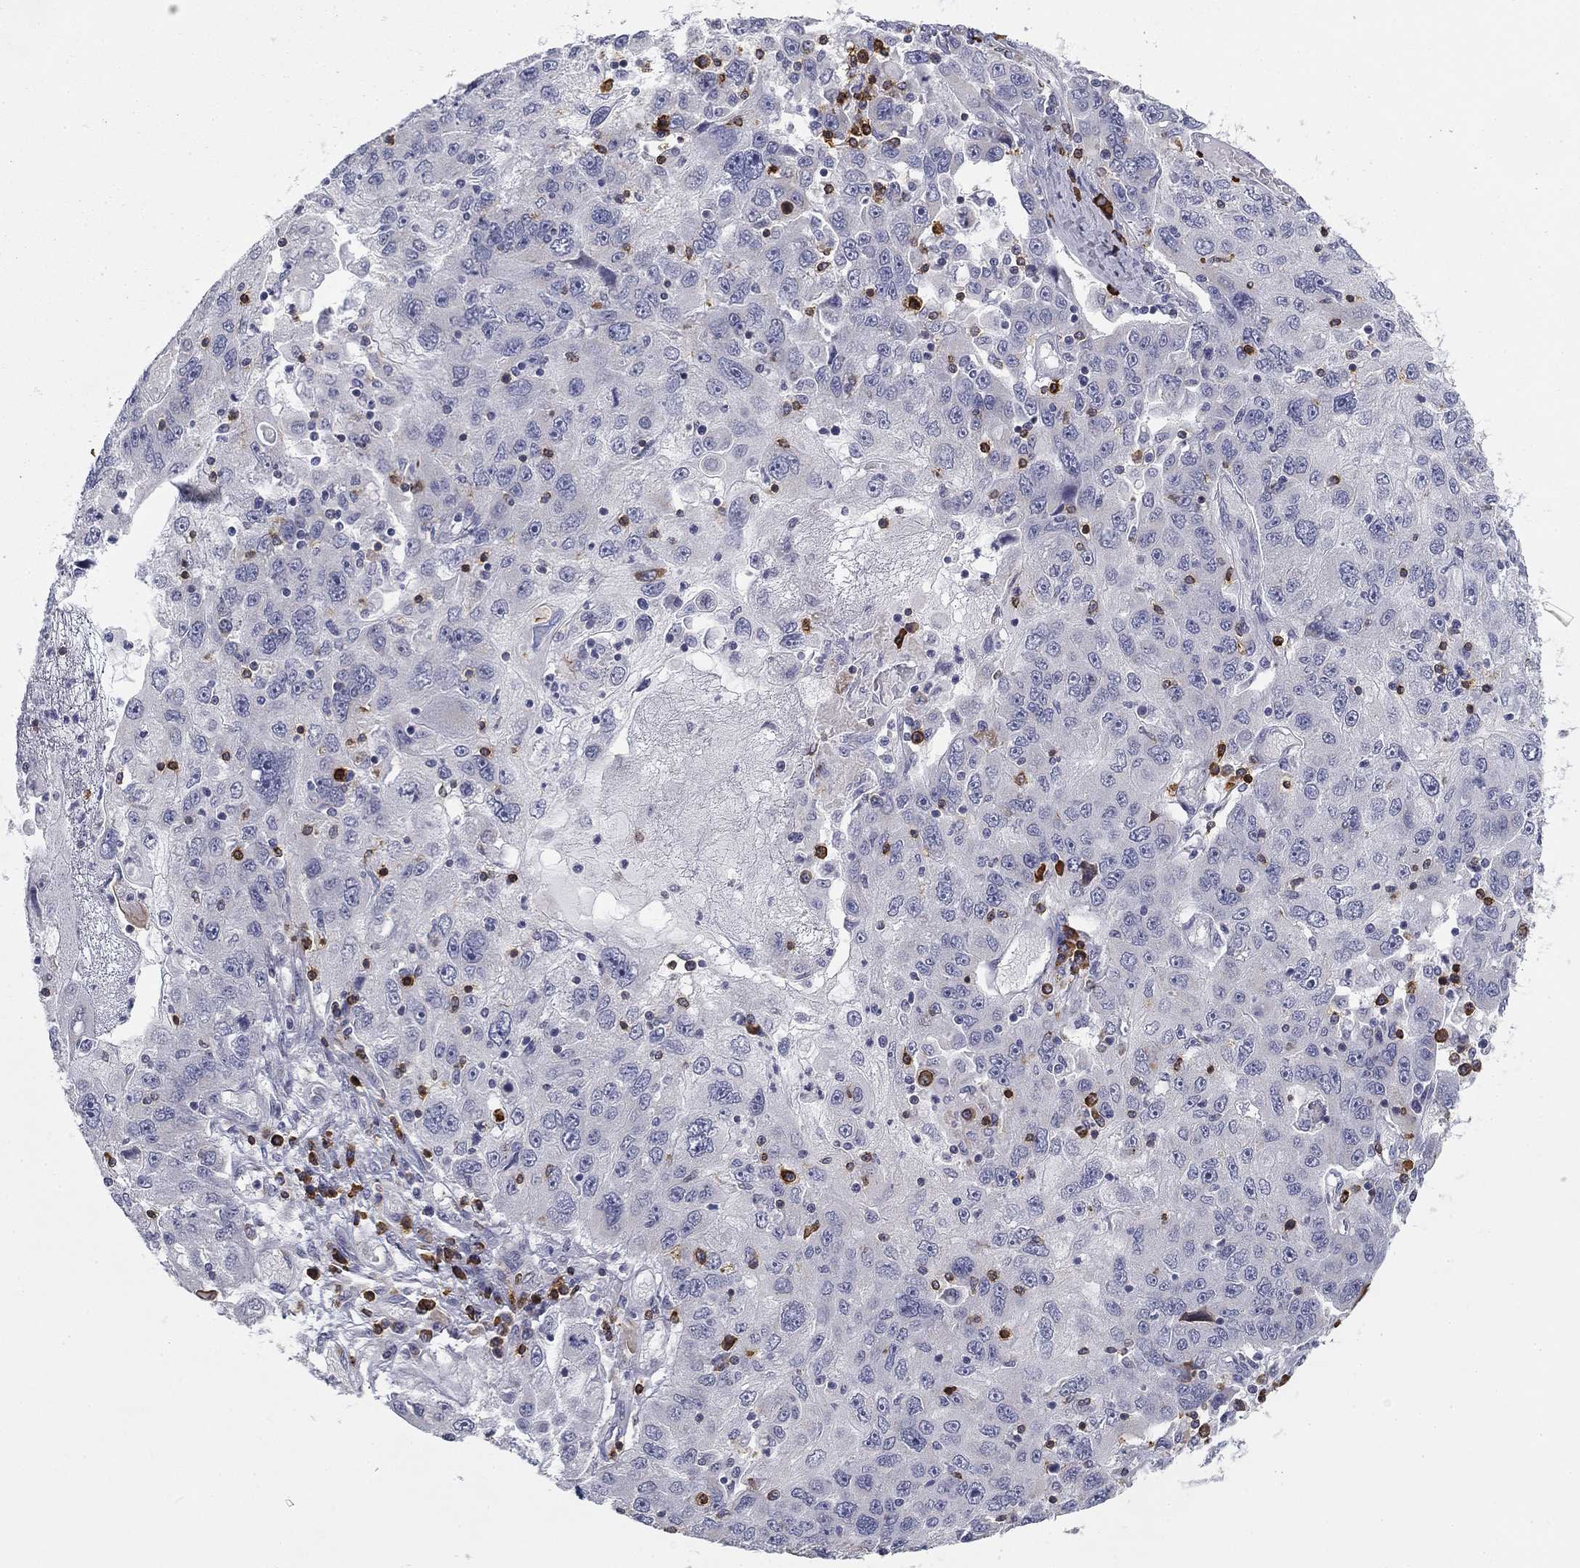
{"staining": {"intensity": "negative", "quantity": "none", "location": "none"}, "tissue": "stomach cancer", "cell_type": "Tumor cells", "image_type": "cancer", "snomed": [{"axis": "morphology", "description": "Adenocarcinoma, NOS"}, {"axis": "topography", "description": "Stomach"}], "caption": "Immunohistochemical staining of adenocarcinoma (stomach) reveals no significant positivity in tumor cells.", "gene": "TRAT1", "patient": {"sex": "male", "age": 56}}